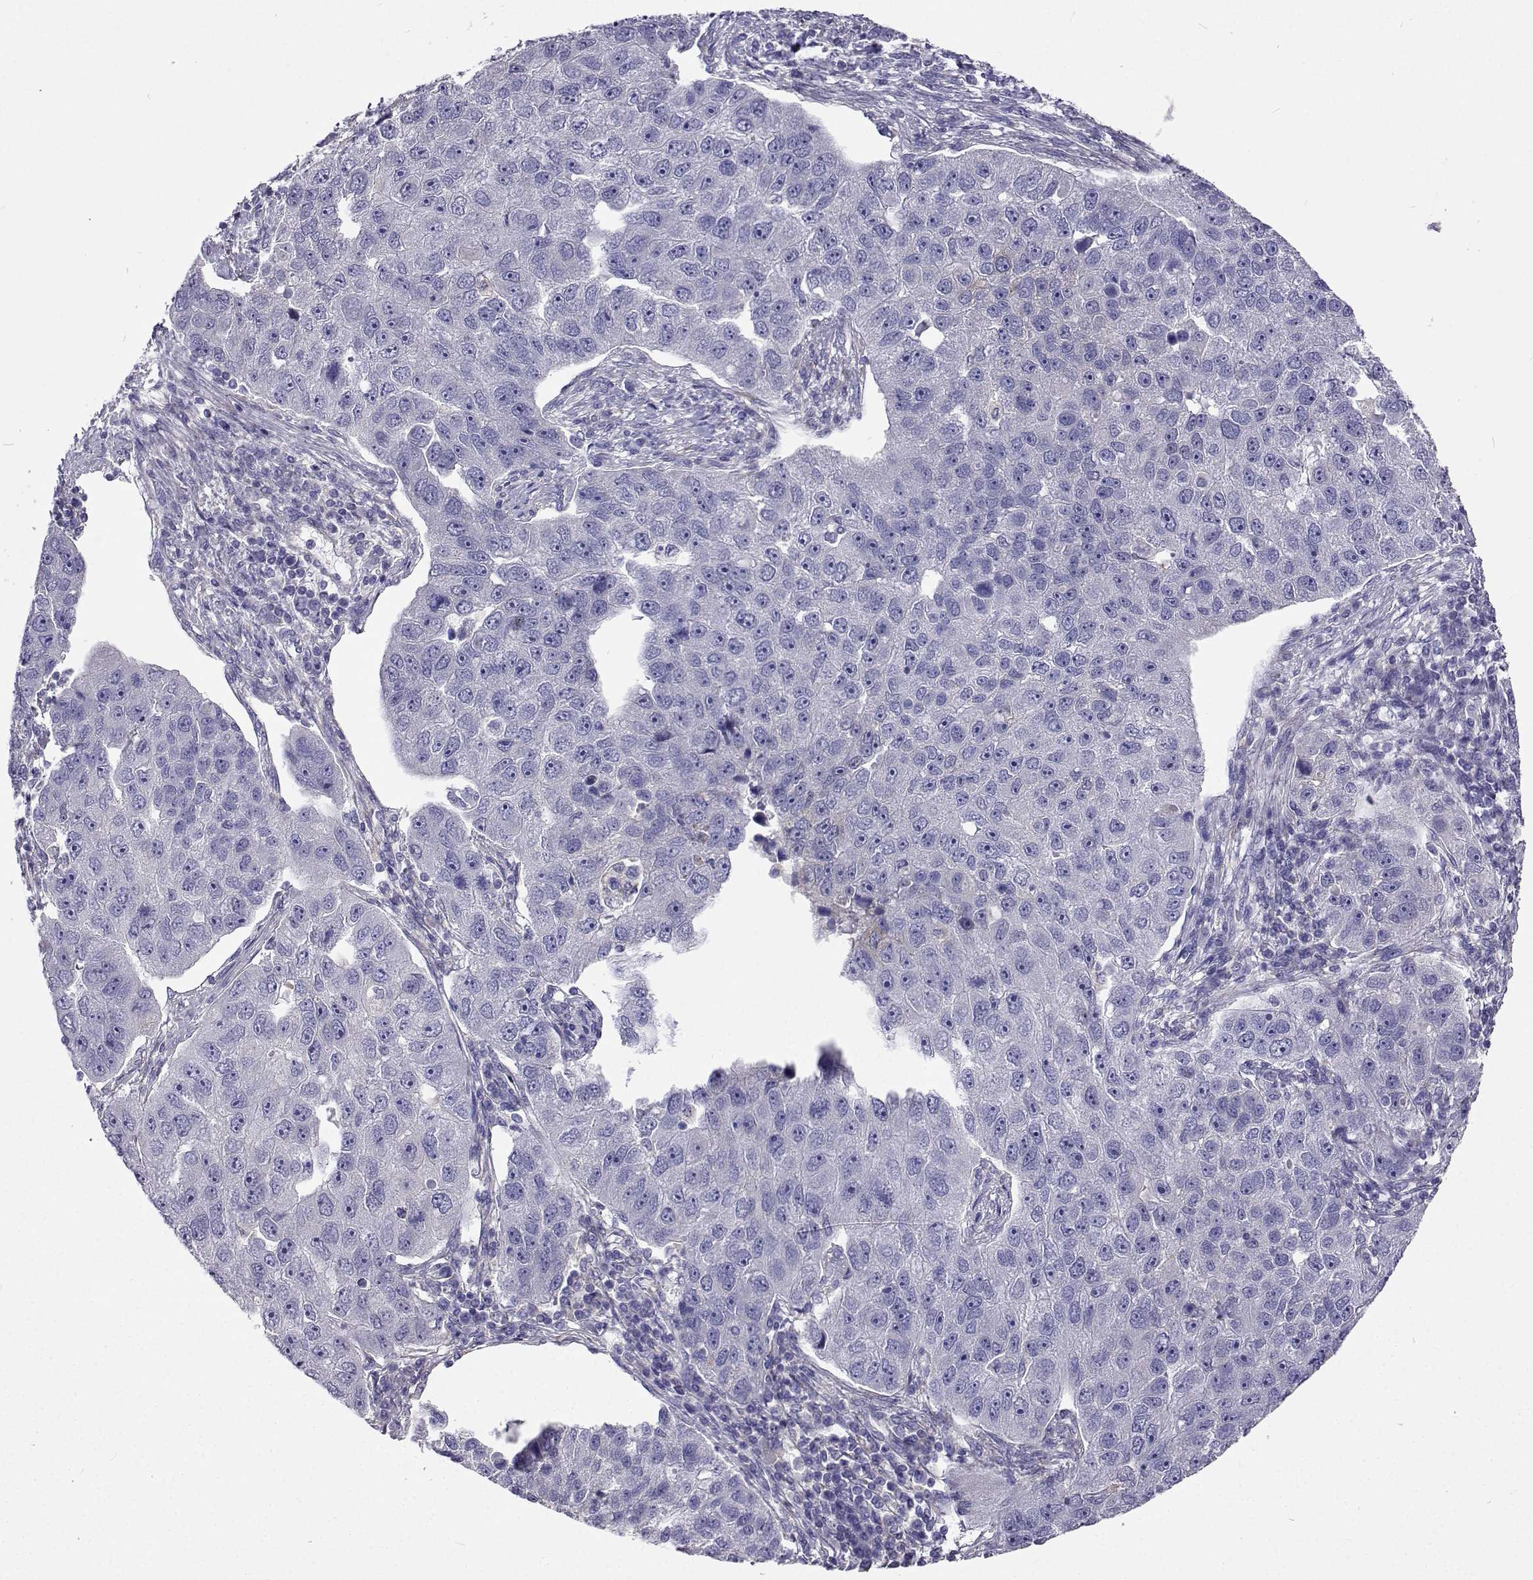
{"staining": {"intensity": "negative", "quantity": "none", "location": "none"}, "tissue": "pancreatic cancer", "cell_type": "Tumor cells", "image_type": "cancer", "snomed": [{"axis": "morphology", "description": "Adenocarcinoma, NOS"}, {"axis": "topography", "description": "Pancreas"}], "caption": "This photomicrograph is of pancreatic cancer stained with immunohistochemistry (IHC) to label a protein in brown with the nuclei are counter-stained blue. There is no positivity in tumor cells.", "gene": "LHFPL7", "patient": {"sex": "female", "age": 61}}